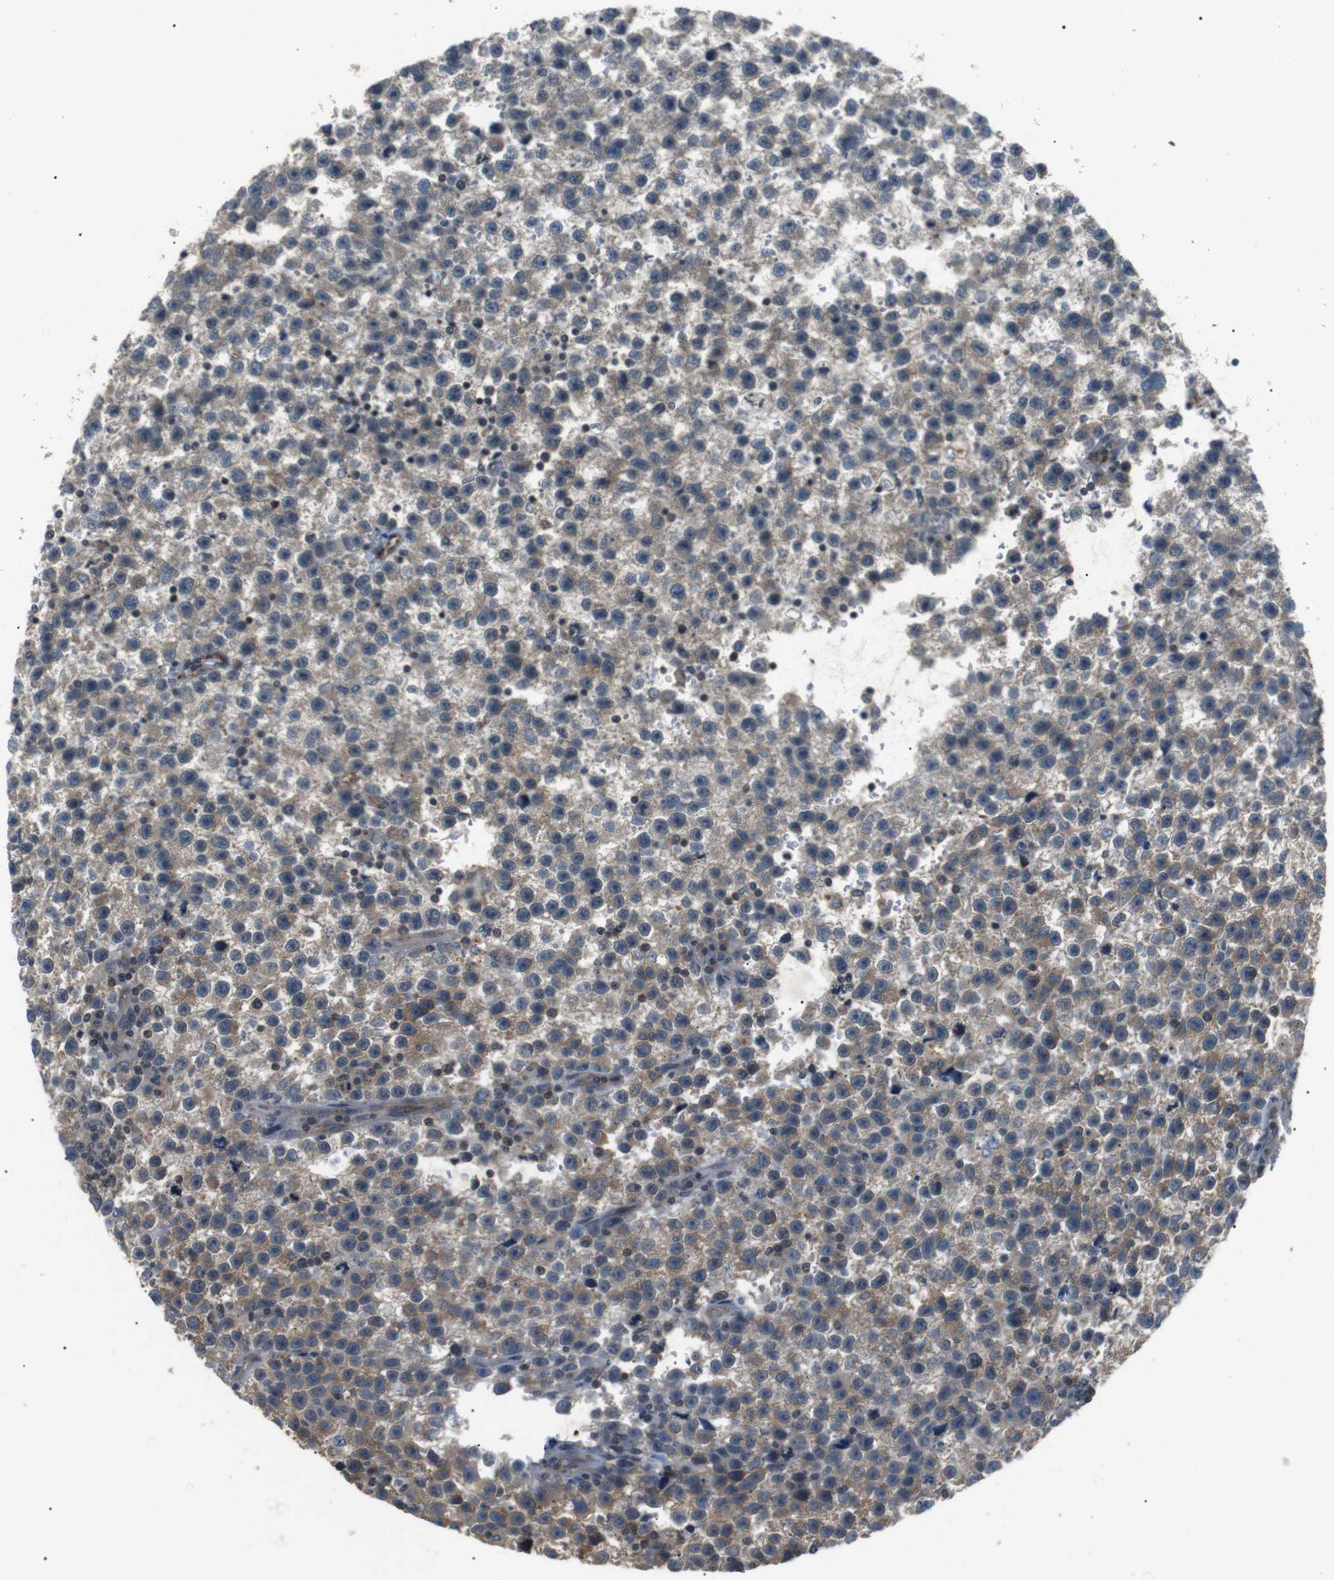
{"staining": {"intensity": "moderate", "quantity": "25%-75%", "location": "cytoplasmic/membranous"}, "tissue": "testis cancer", "cell_type": "Tumor cells", "image_type": "cancer", "snomed": [{"axis": "morphology", "description": "Seminoma, NOS"}, {"axis": "topography", "description": "Testis"}], "caption": "Immunohistochemical staining of testis cancer (seminoma) demonstrates medium levels of moderate cytoplasmic/membranous protein positivity in about 25%-75% of tumor cells.", "gene": "NEK7", "patient": {"sex": "male", "age": 33}}